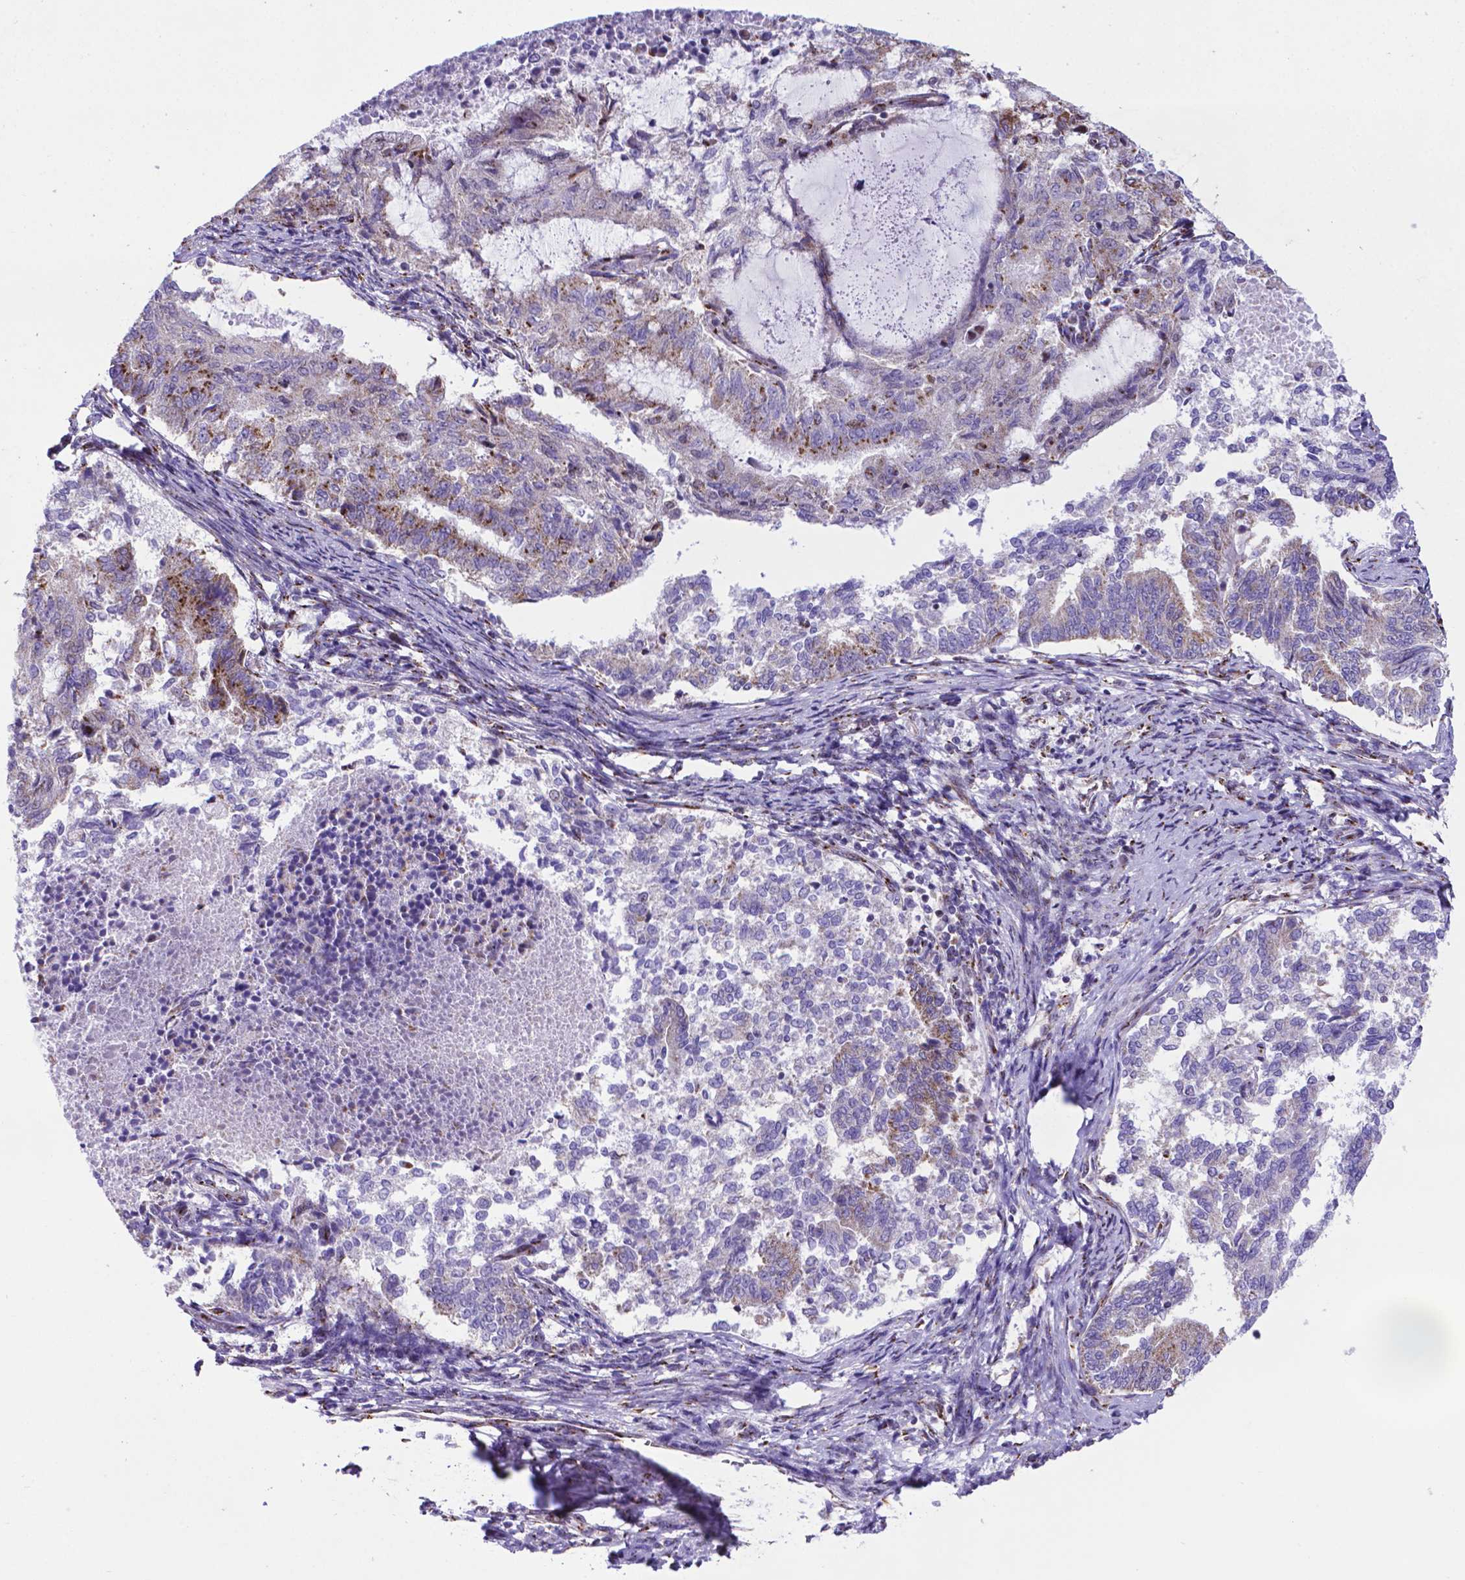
{"staining": {"intensity": "moderate", "quantity": "<25%", "location": "cytoplasmic/membranous"}, "tissue": "endometrial cancer", "cell_type": "Tumor cells", "image_type": "cancer", "snomed": [{"axis": "morphology", "description": "Adenocarcinoma, NOS"}, {"axis": "topography", "description": "Endometrium"}], "caption": "Immunohistochemical staining of human endometrial adenocarcinoma exhibits low levels of moderate cytoplasmic/membranous staining in approximately <25% of tumor cells. Using DAB (brown) and hematoxylin (blue) stains, captured at high magnification using brightfield microscopy.", "gene": "MRPL10", "patient": {"sex": "female", "age": 65}}